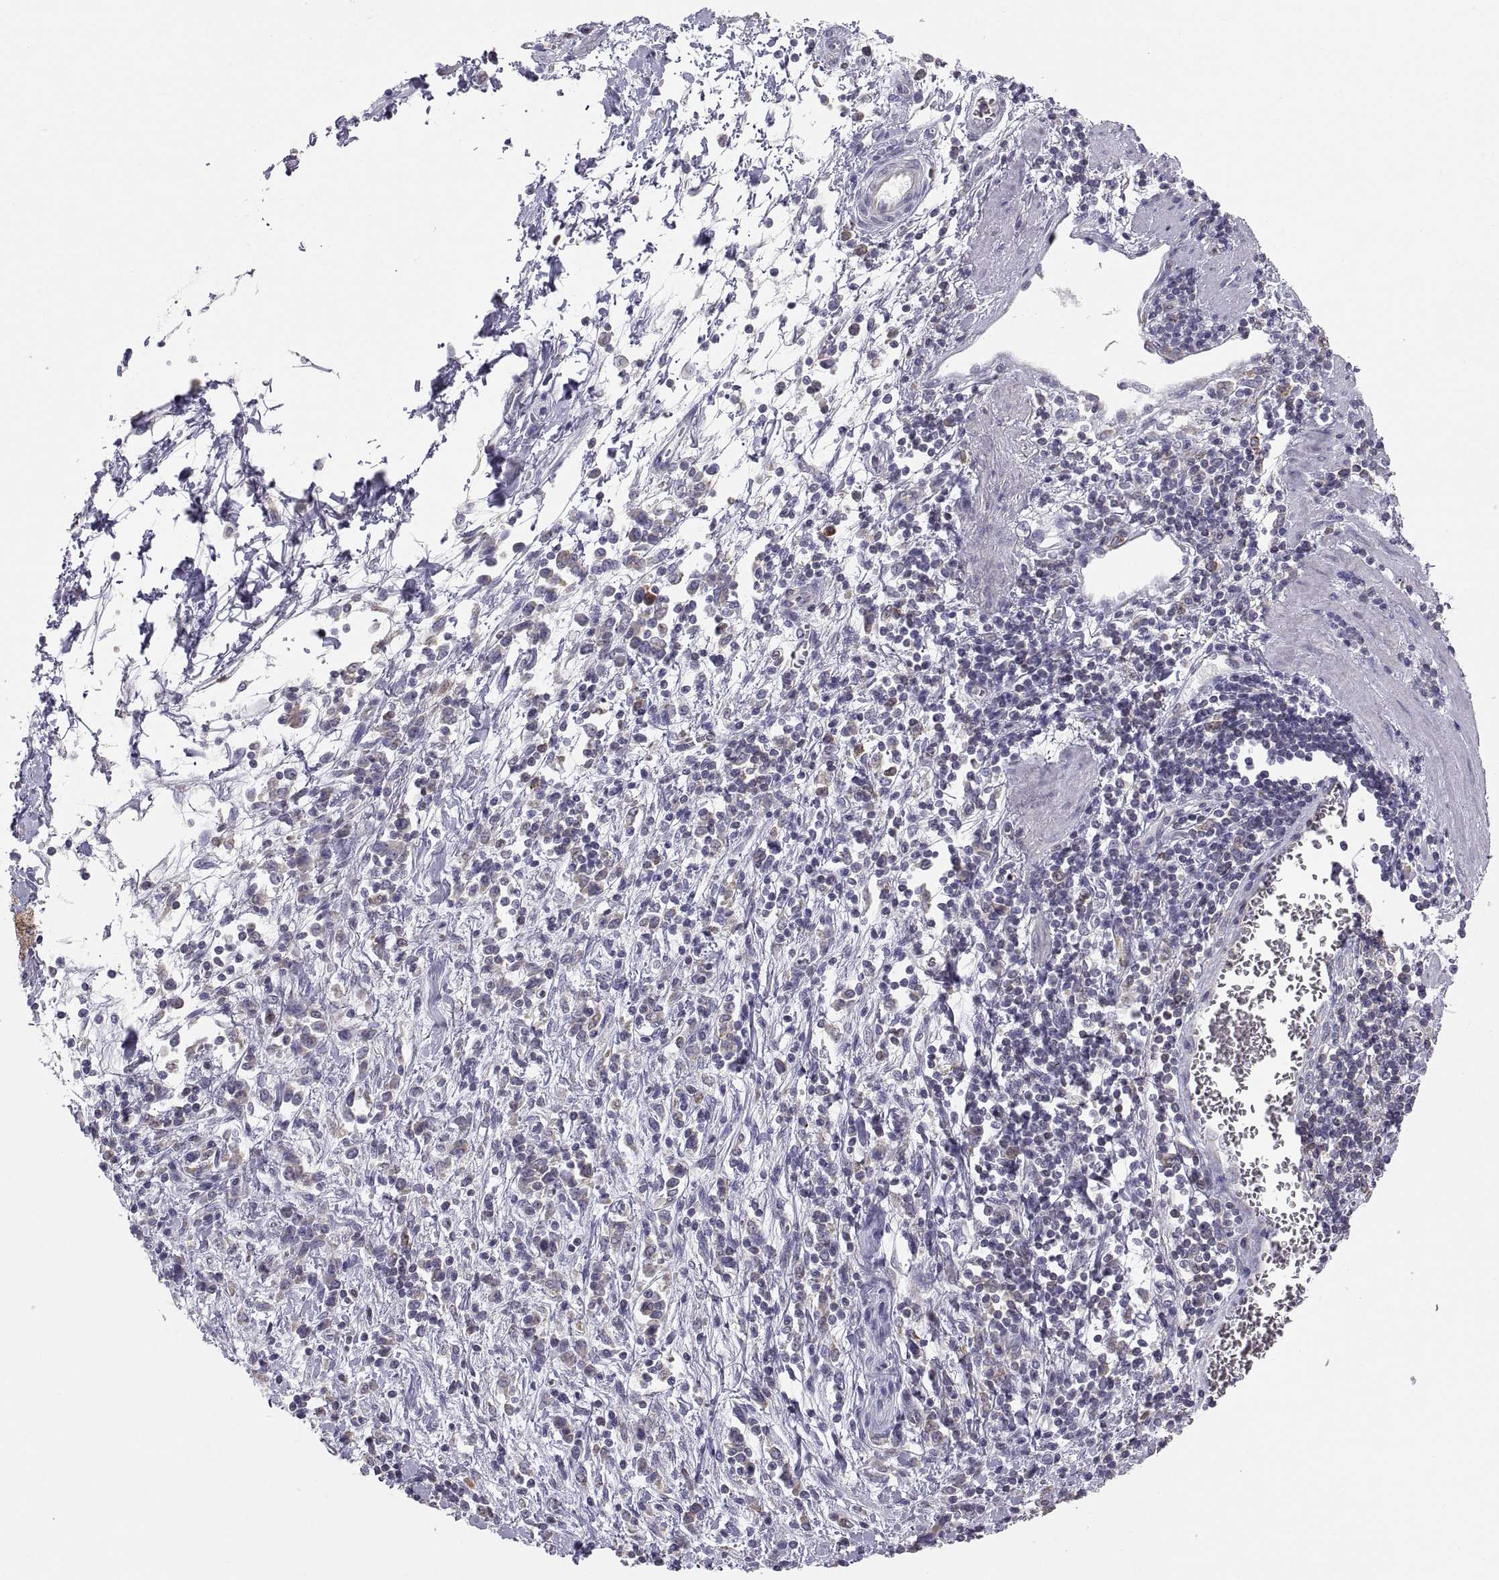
{"staining": {"intensity": "weak", "quantity": "<25%", "location": "cytoplasmic/membranous"}, "tissue": "stomach cancer", "cell_type": "Tumor cells", "image_type": "cancer", "snomed": [{"axis": "morphology", "description": "Adenocarcinoma, NOS"}, {"axis": "topography", "description": "Stomach"}], "caption": "This is an immunohistochemistry (IHC) micrograph of human adenocarcinoma (stomach). There is no positivity in tumor cells.", "gene": "ERO1A", "patient": {"sex": "female", "age": 57}}